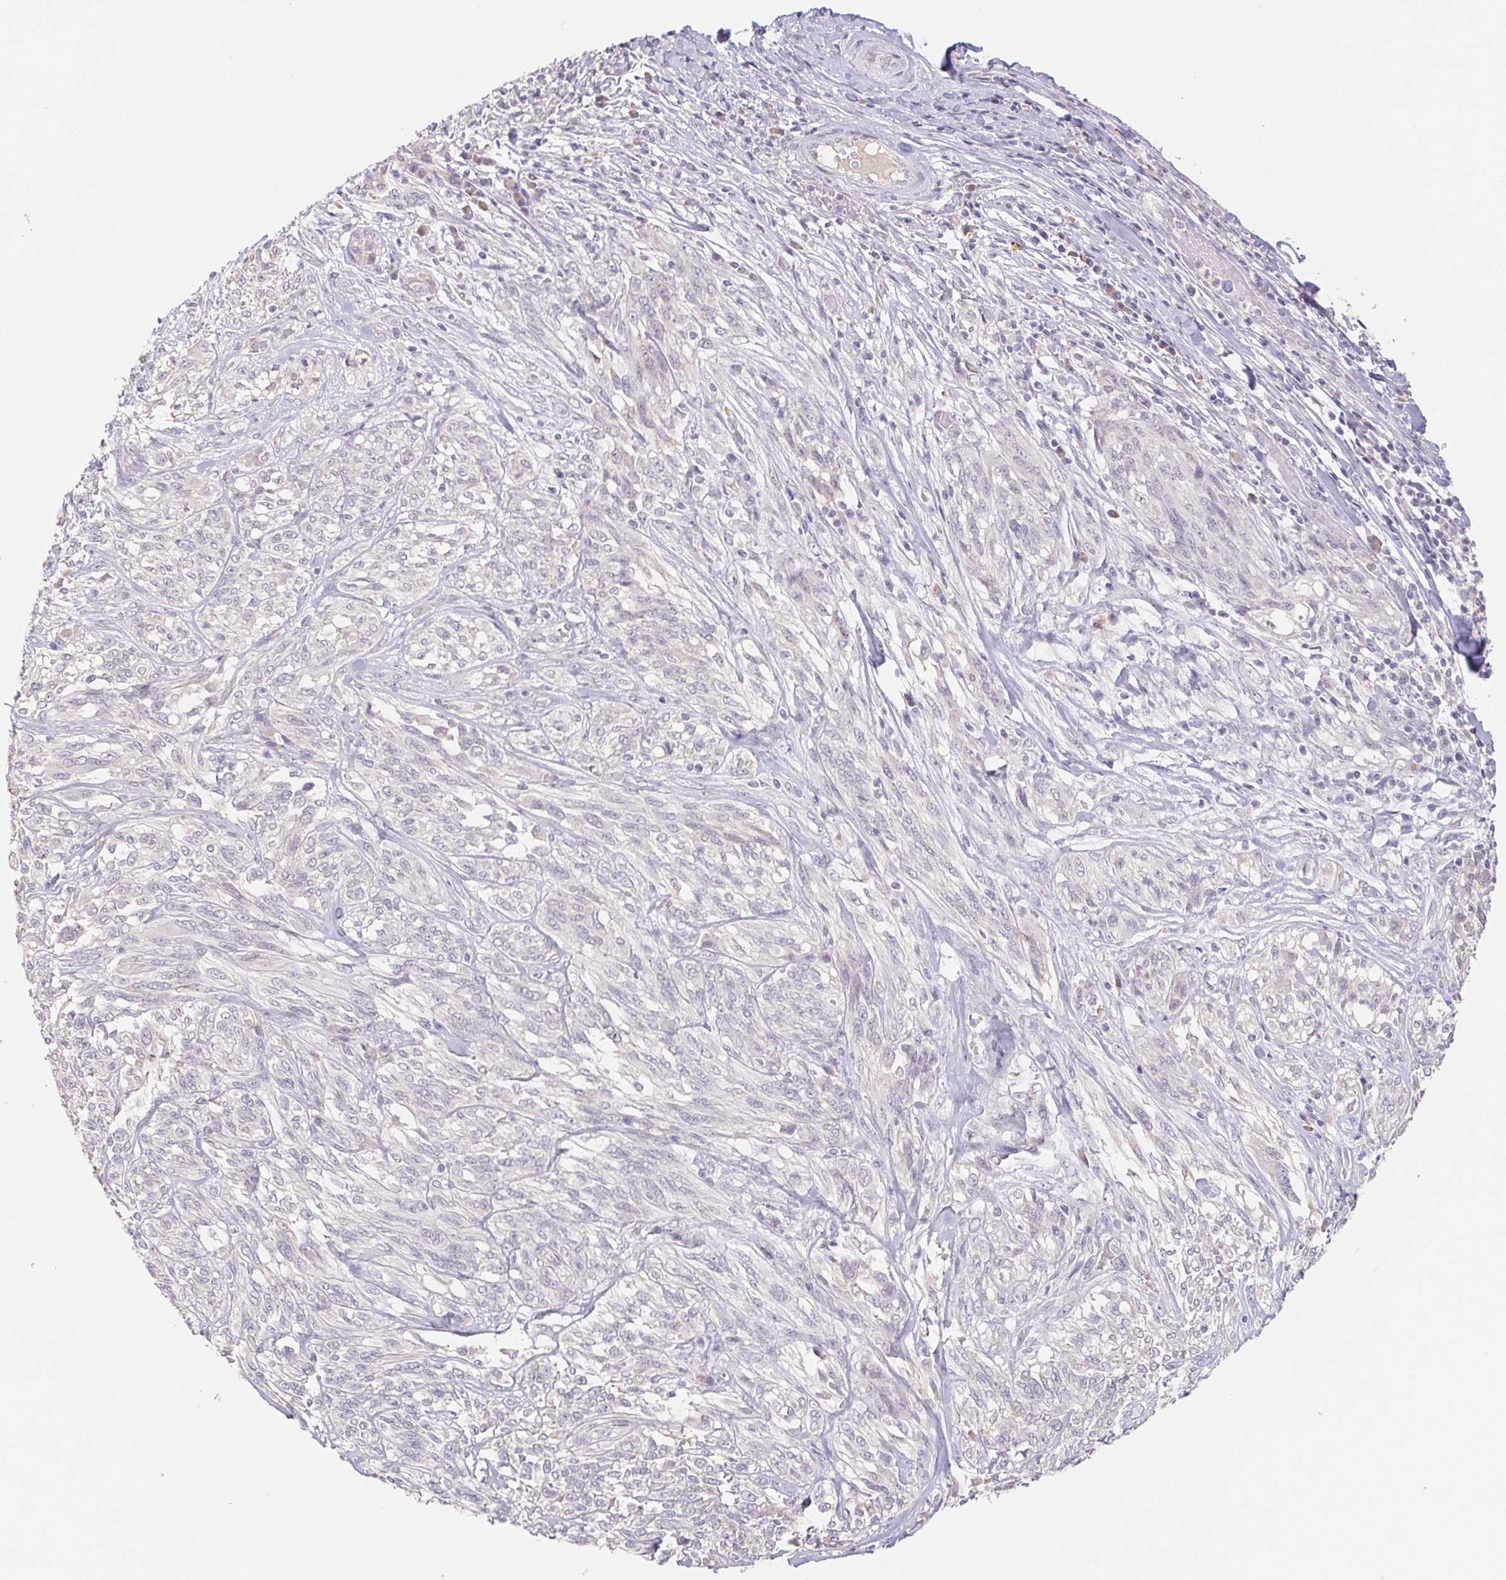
{"staining": {"intensity": "negative", "quantity": "none", "location": "none"}, "tissue": "melanoma", "cell_type": "Tumor cells", "image_type": "cancer", "snomed": [{"axis": "morphology", "description": "Malignant melanoma, NOS"}, {"axis": "topography", "description": "Skin"}], "caption": "This is an immunohistochemistry micrograph of melanoma. There is no expression in tumor cells.", "gene": "PNMA8B", "patient": {"sex": "female", "age": 91}}